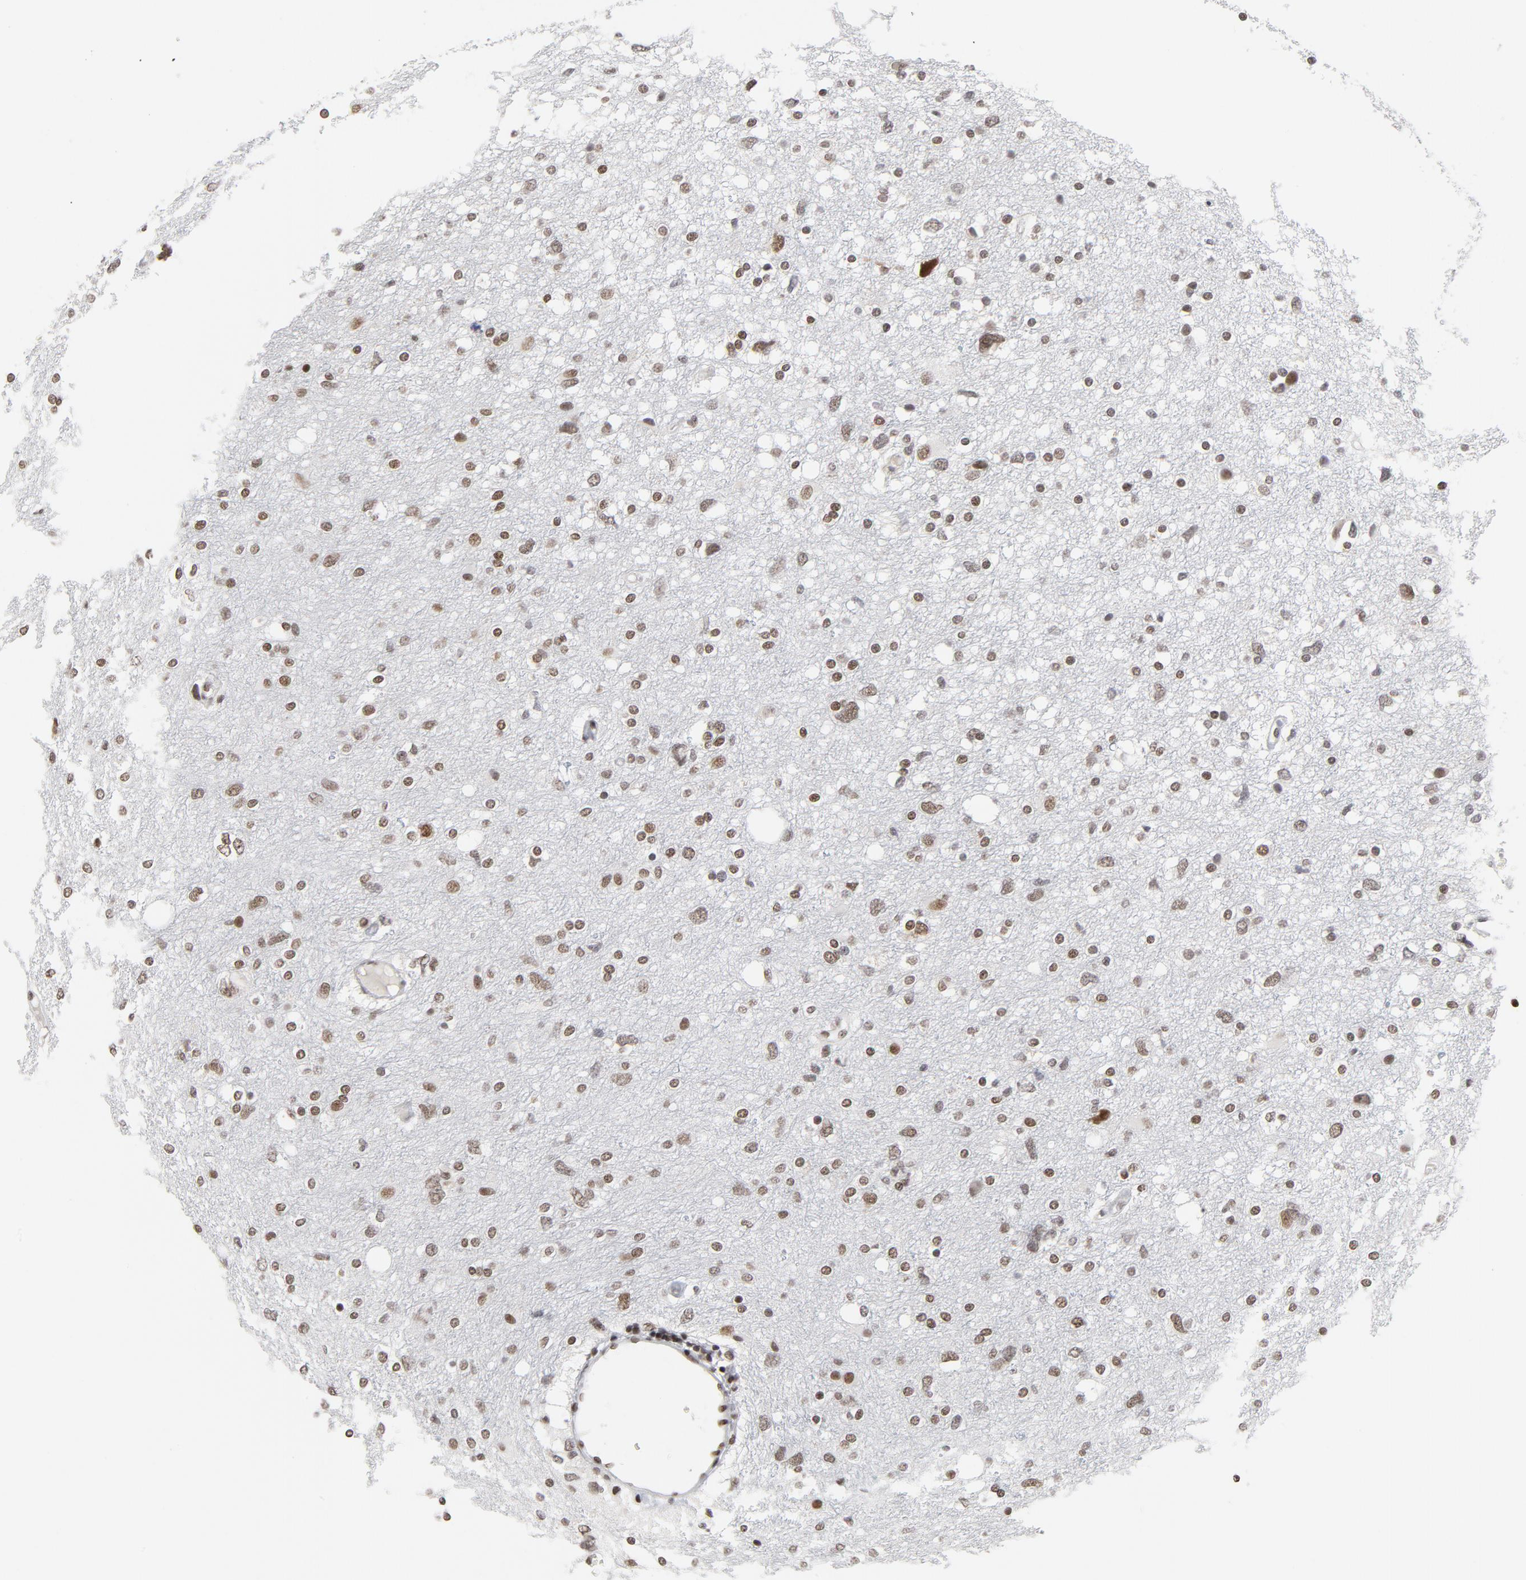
{"staining": {"intensity": "weak", "quantity": "25%-75%", "location": "nuclear"}, "tissue": "glioma", "cell_type": "Tumor cells", "image_type": "cancer", "snomed": [{"axis": "morphology", "description": "Glioma, malignant, High grade"}, {"axis": "topography", "description": "Brain"}], "caption": "Immunohistochemistry of human glioma reveals low levels of weak nuclear expression in approximately 25%-75% of tumor cells. The protein of interest is shown in brown color, while the nuclei are stained blue.", "gene": "RFC4", "patient": {"sex": "female", "age": 59}}